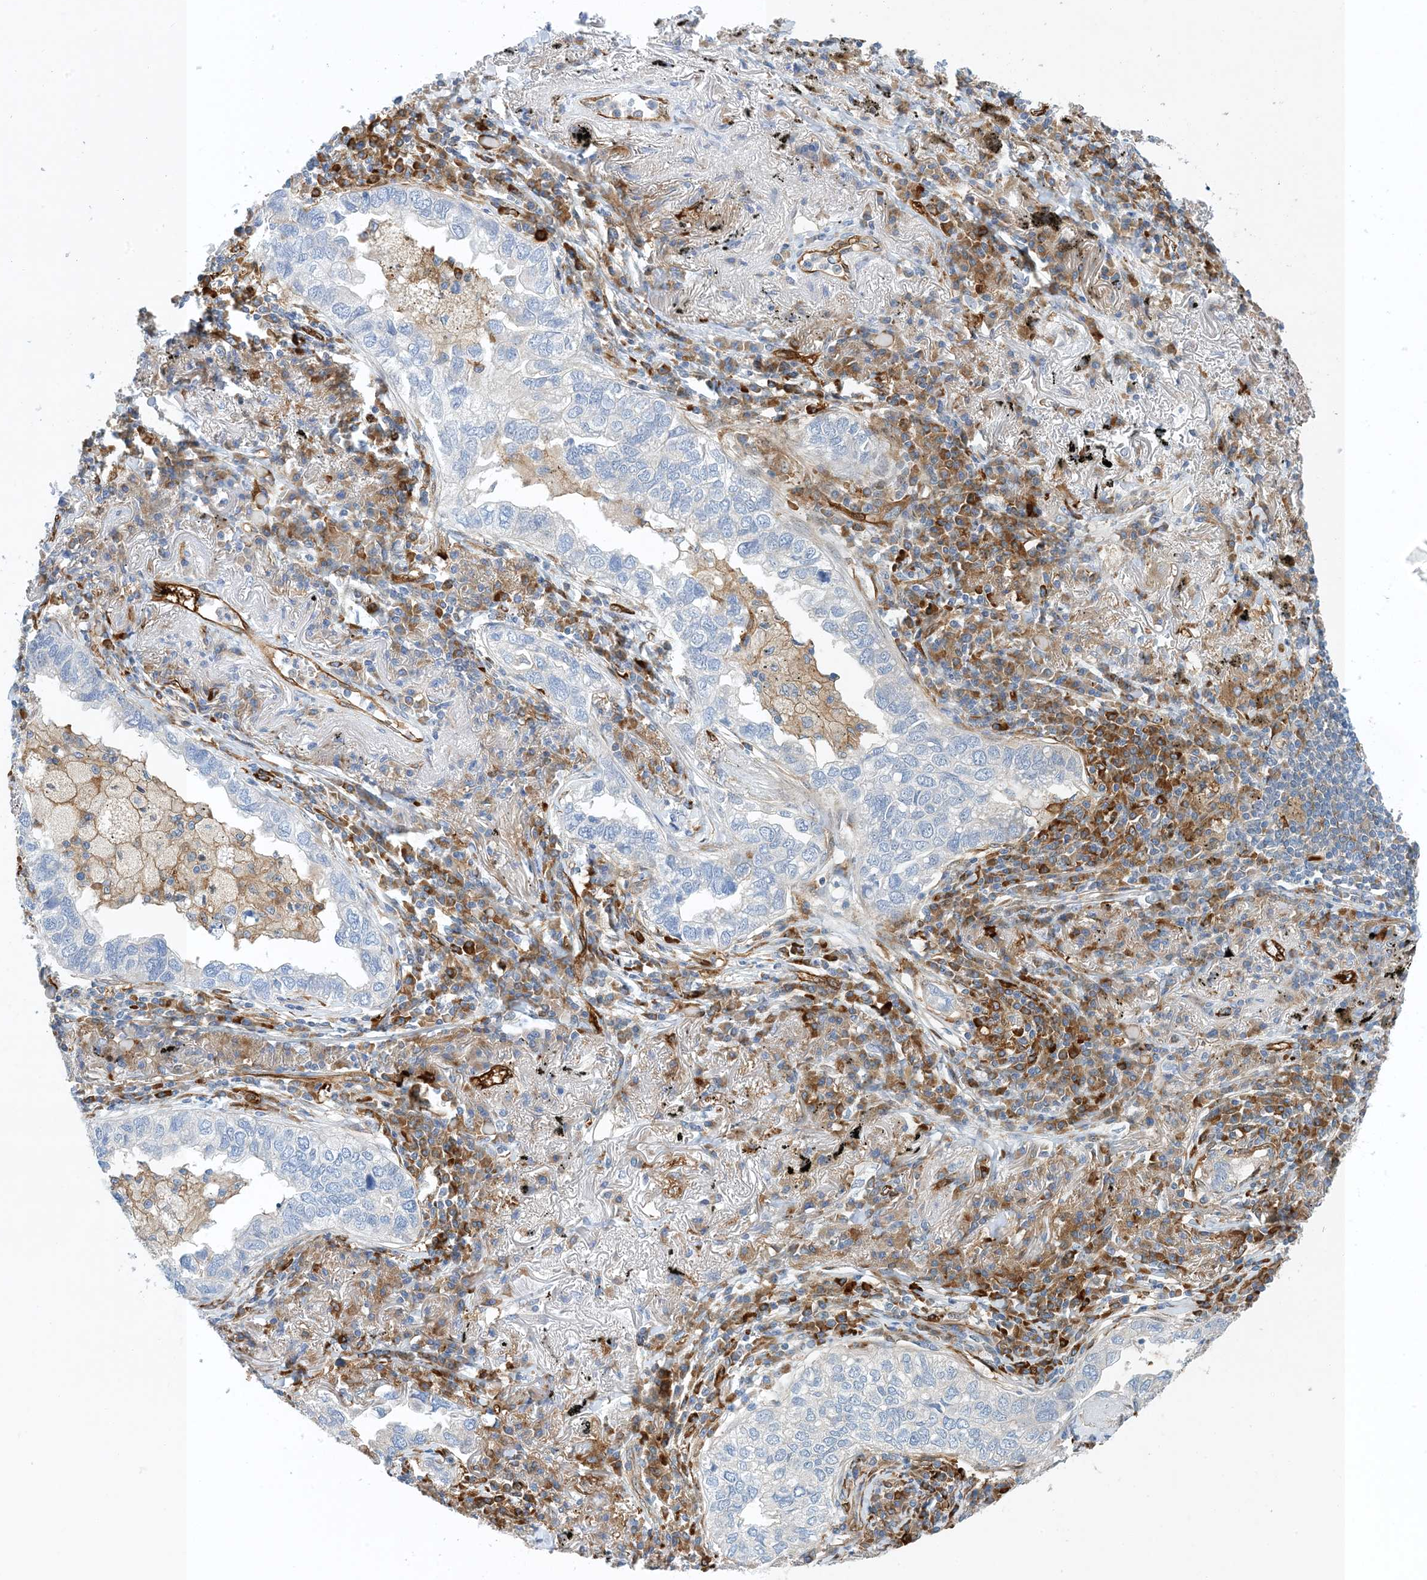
{"staining": {"intensity": "negative", "quantity": "none", "location": "none"}, "tissue": "lung cancer", "cell_type": "Tumor cells", "image_type": "cancer", "snomed": [{"axis": "morphology", "description": "Adenocarcinoma, NOS"}, {"axis": "topography", "description": "Lung"}], "caption": "This histopathology image is of lung cancer (adenocarcinoma) stained with immunohistochemistry to label a protein in brown with the nuclei are counter-stained blue. There is no positivity in tumor cells. The staining was performed using DAB (3,3'-diaminobenzidine) to visualize the protein expression in brown, while the nuclei were stained in blue with hematoxylin (Magnification: 20x).", "gene": "PCDHA2", "patient": {"sex": "male", "age": 65}}